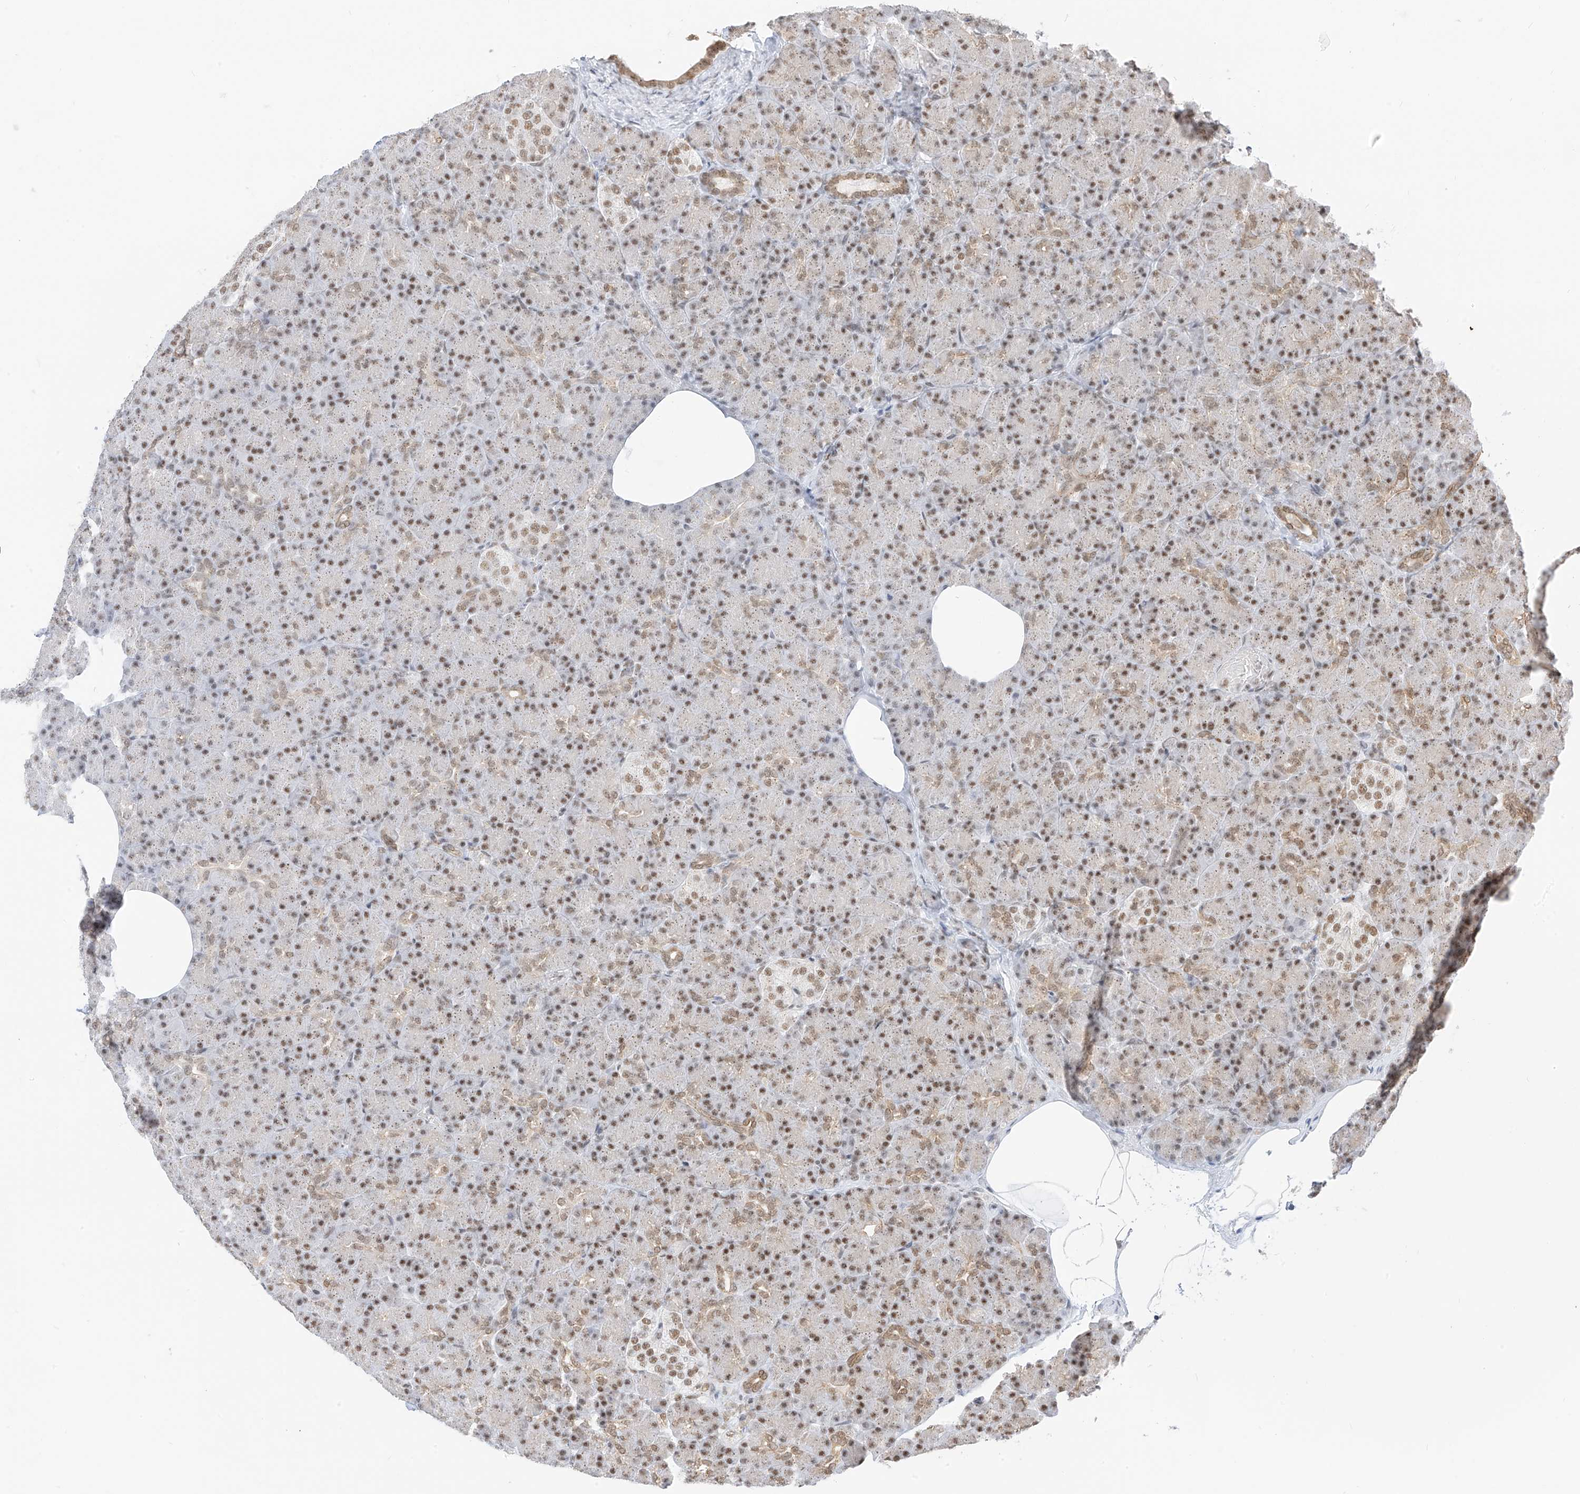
{"staining": {"intensity": "moderate", "quantity": ">75%", "location": "nuclear"}, "tissue": "pancreas", "cell_type": "Exocrine glandular cells", "image_type": "normal", "snomed": [{"axis": "morphology", "description": "Normal tissue, NOS"}, {"axis": "topography", "description": "Pancreas"}], "caption": "Immunohistochemical staining of normal pancreas shows >75% levels of moderate nuclear protein expression in approximately >75% of exocrine glandular cells. The protein of interest is shown in brown color, while the nuclei are stained blue.", "gene": "SMARCA2", "patient": {"sex": "female", "age": 43}}